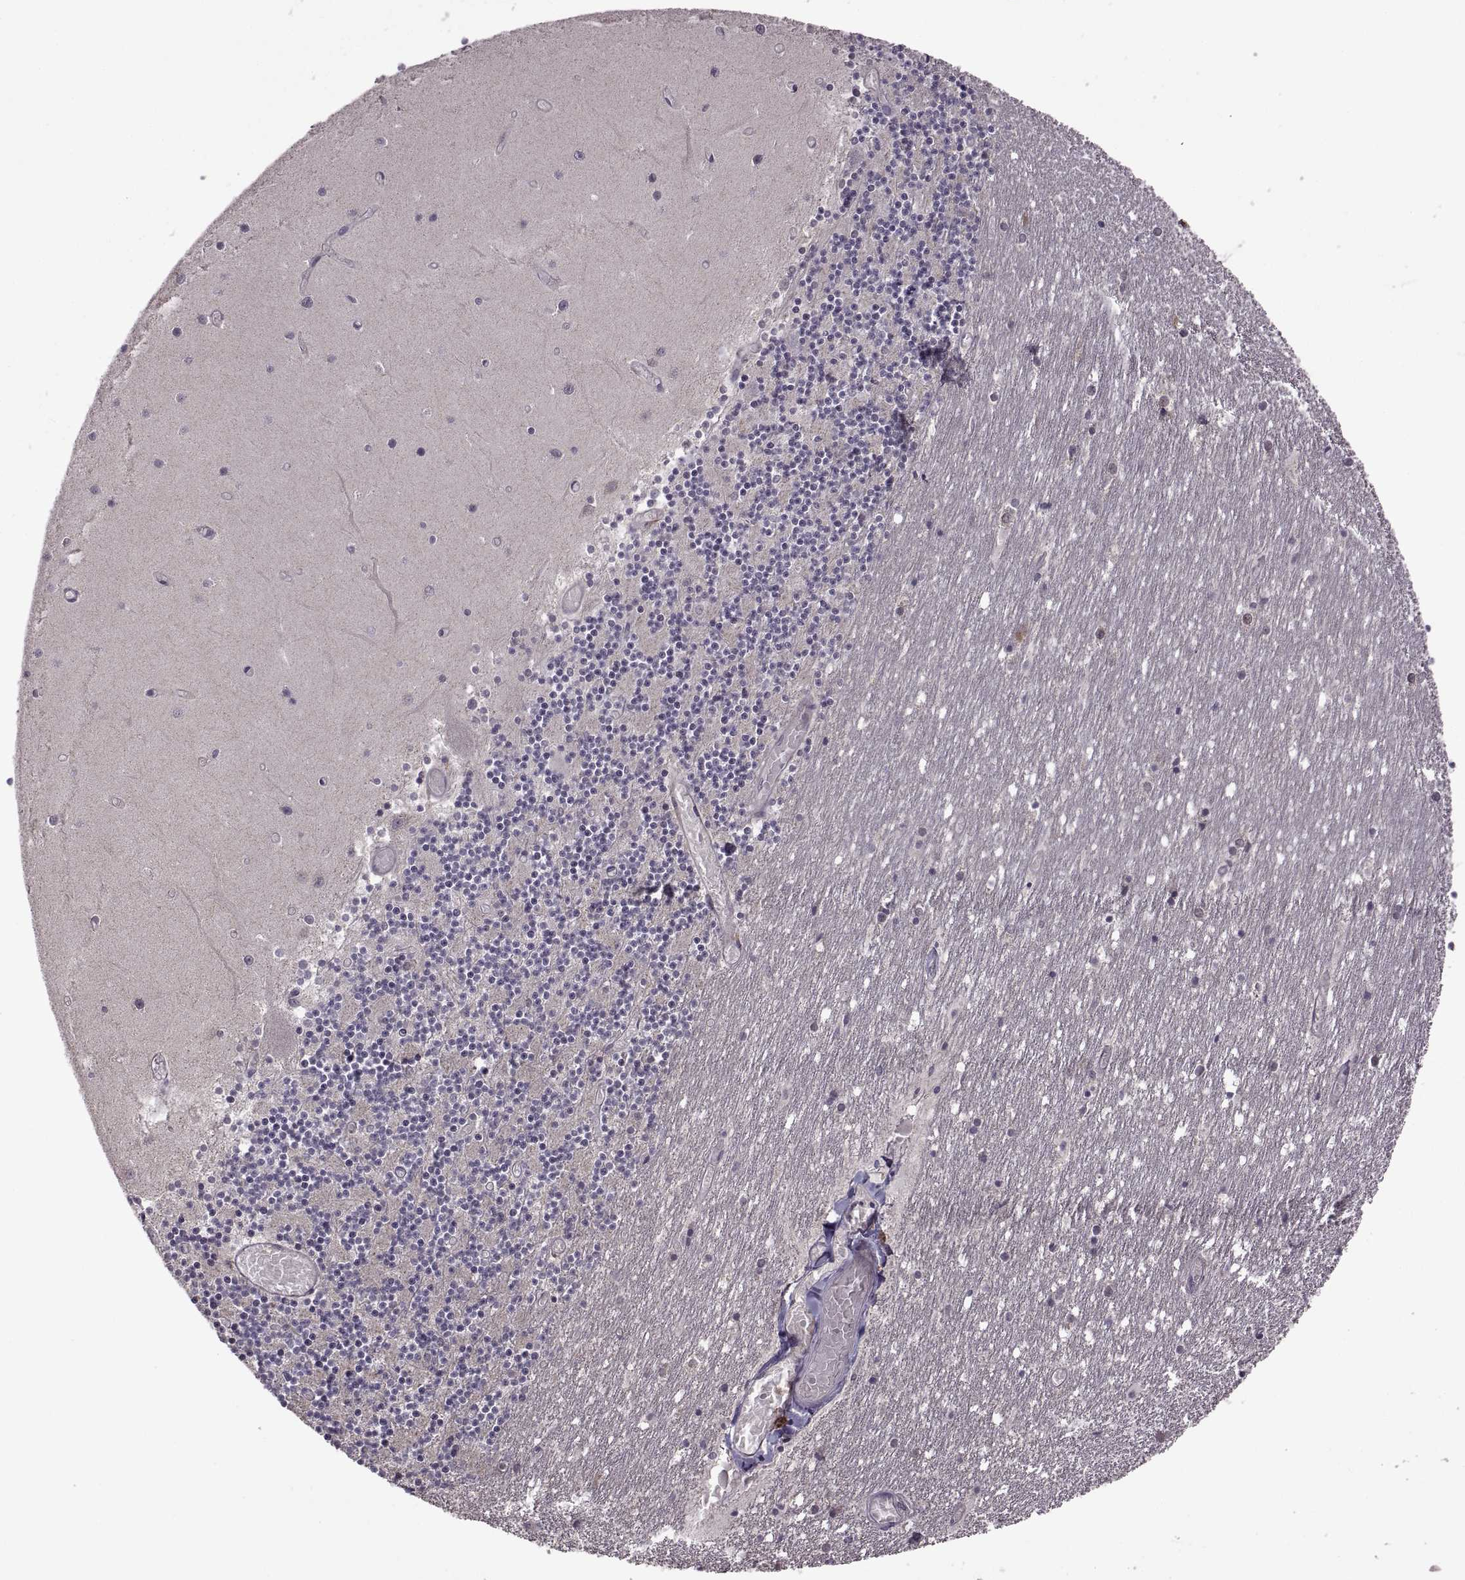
{"staining": {"intensity": "negative", "quantity": "none", "location": "none"}, "tissue": "cerebellum", "cell_type": "Cells in granular layer", "image_type": "normal", "snomed": [{"axis": "morphology", "description": "Normal tissue, NOS"}, {"axis": "topography", "description": "Cerebellum"}], "caption": "Protein analysis of unremarkable cerebellum shows no significant expression in cells in granular layer.", "gene": "PIERCE1", "patient": {"sex": "female", "age": 28}}